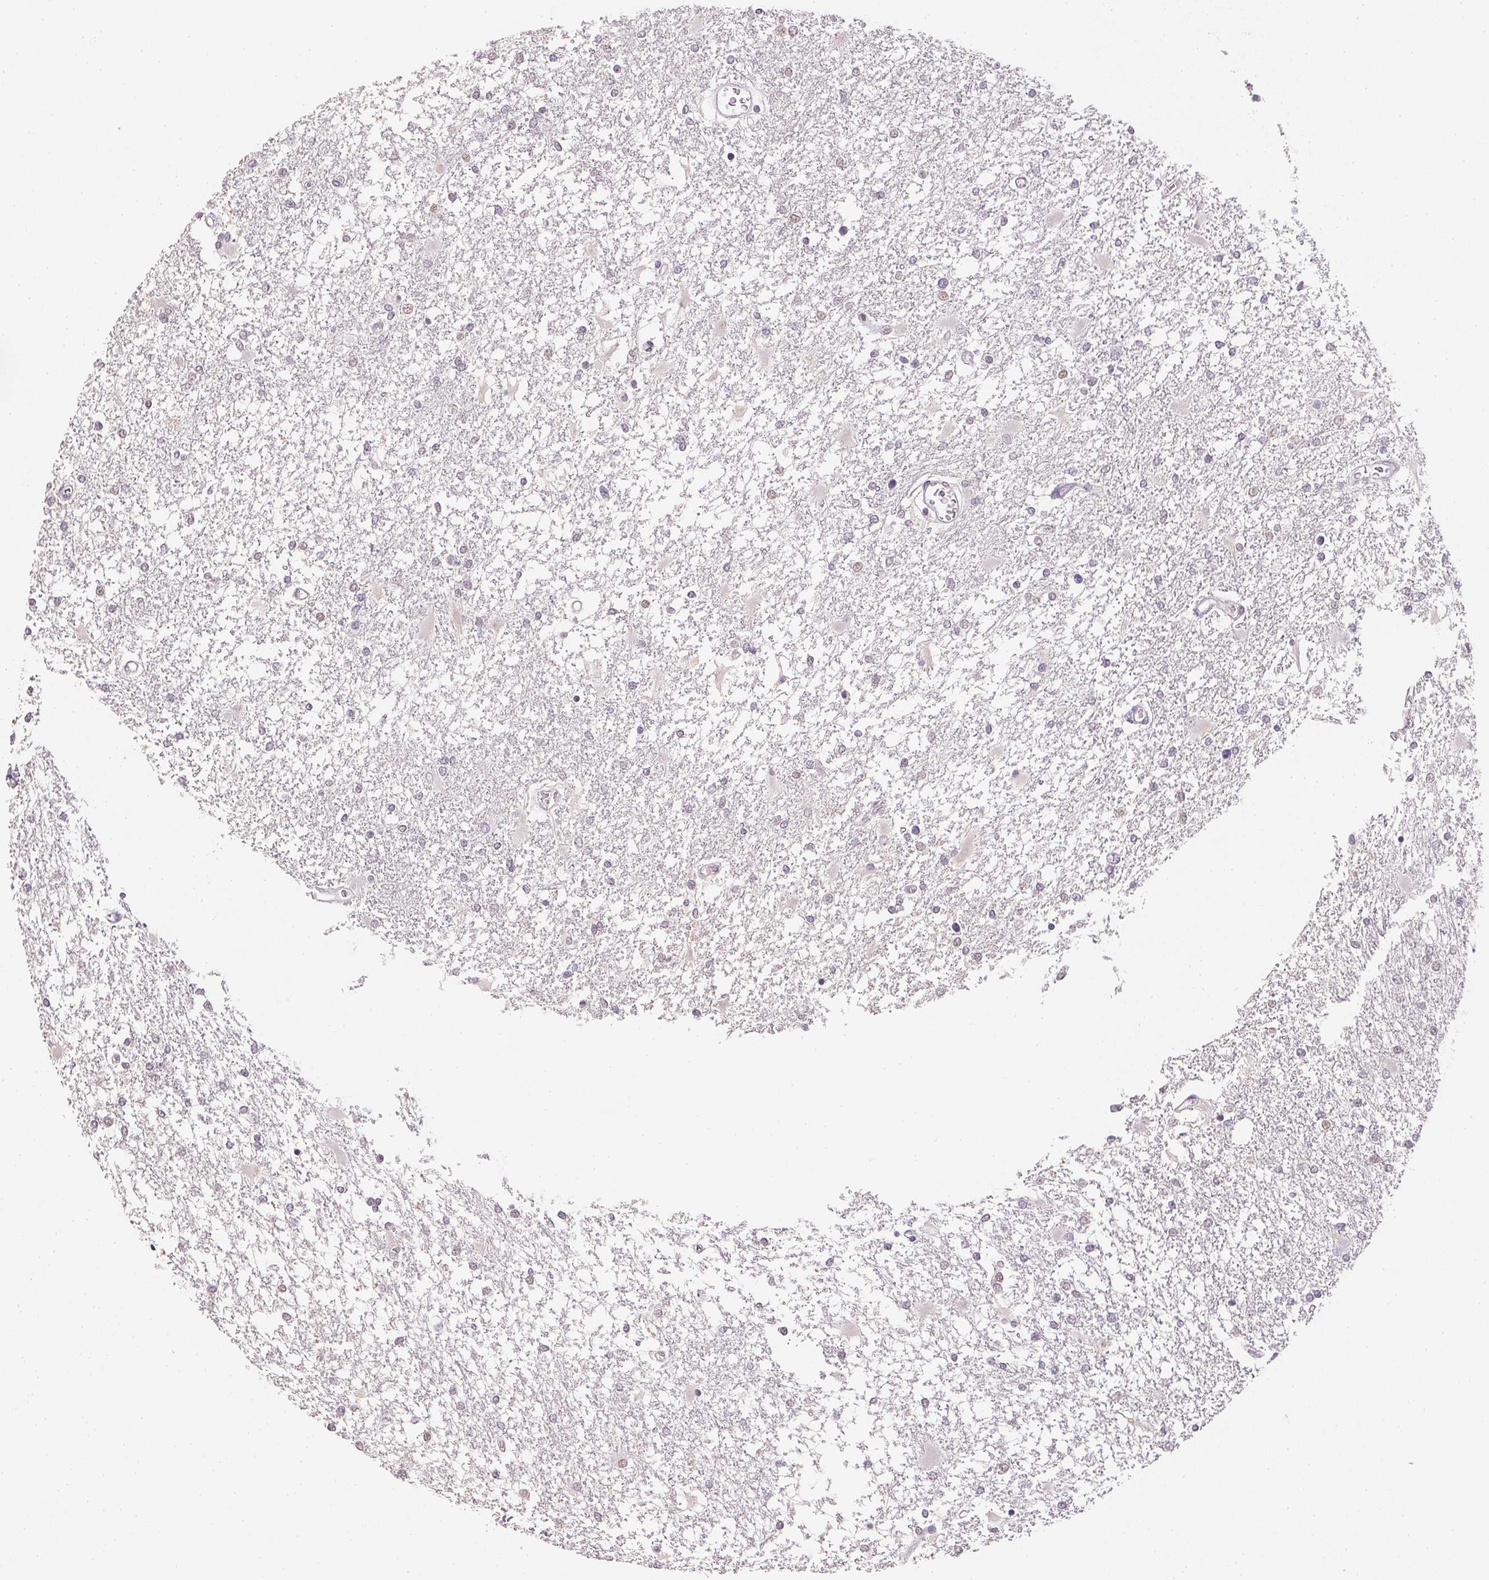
{"staining": {"intensity": "negative", "quantity": "none", "location": "none"}, "tissue": "glioma", "cell_type": "Tumor cells", "image_type": "cancer", "snomed": [{"axis": "morphology", "description": "Glioma, malignant, High grade"}, {"axis": "topography", "description": "Cerebral cortex"}], "caption": "This histopathology image is of glioma stained with immunohistochemistry to label a protein in brown with the nuclei are counter-stained blue. There is no staining in tumor cells.", "gene": "POLR3G", "patient": {"sex": "male", "age": 79}}